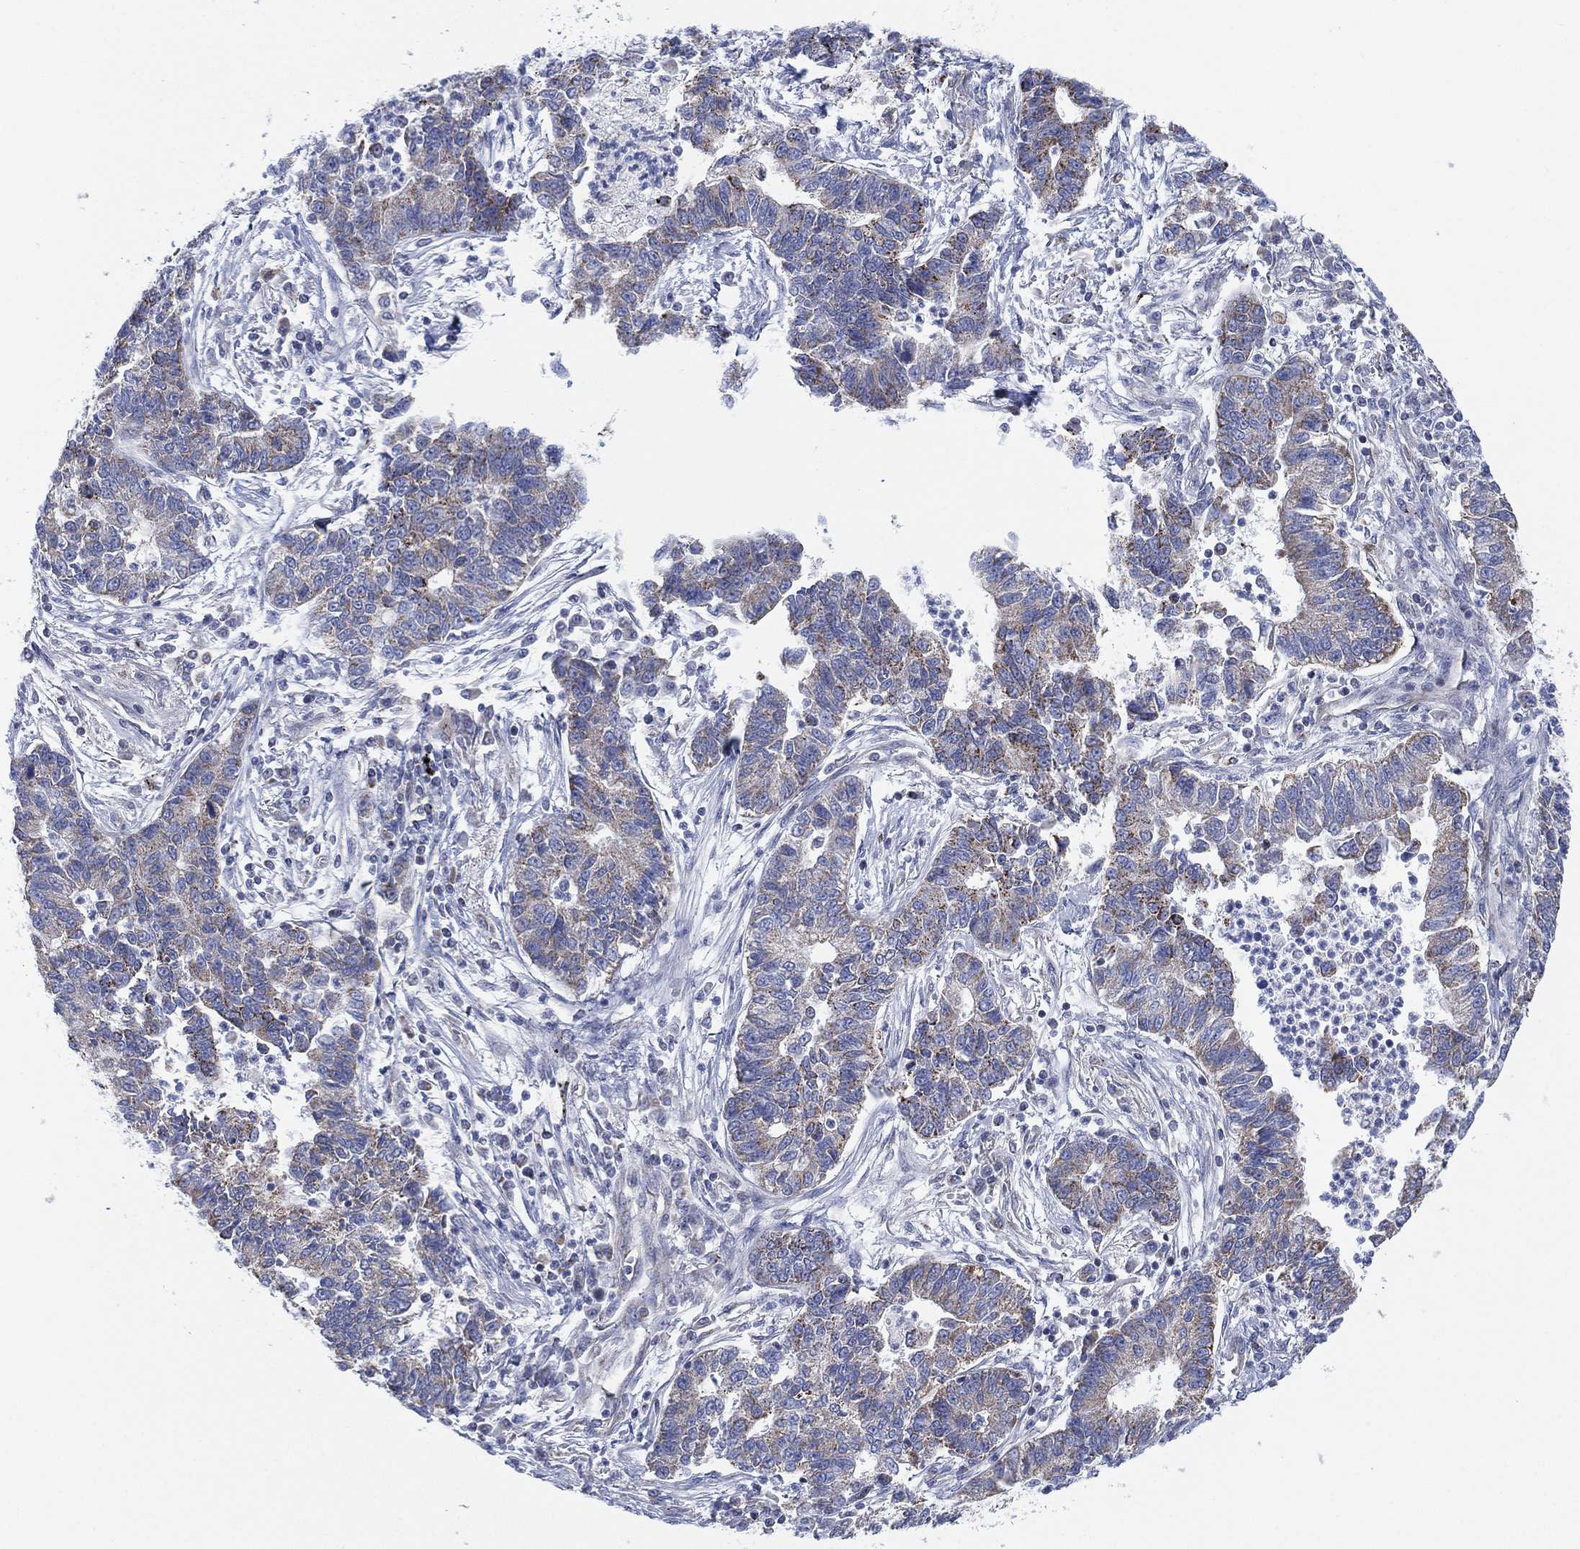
{"staining": {"intensity": "weak", "quantity": "25%-75%", "location": "cytoplasmic/membranous"}, "tissue": "lung cancer", "cell_type": "Tumor cells", "image_type": "cancer", "snomed": [{"axis": "morphology", "description": "Adenocarcinoma, NOS"}, {"axis": "topography", "description": "Lung"}], "caption": "Lung cancer (adenocarcinoma) tissue demonstrates weak cytoplasmic/membranous staining in approximately 25%-75% of tumor cells", "gene": "INA", "patient": {"sex": "female", "age": 57}}